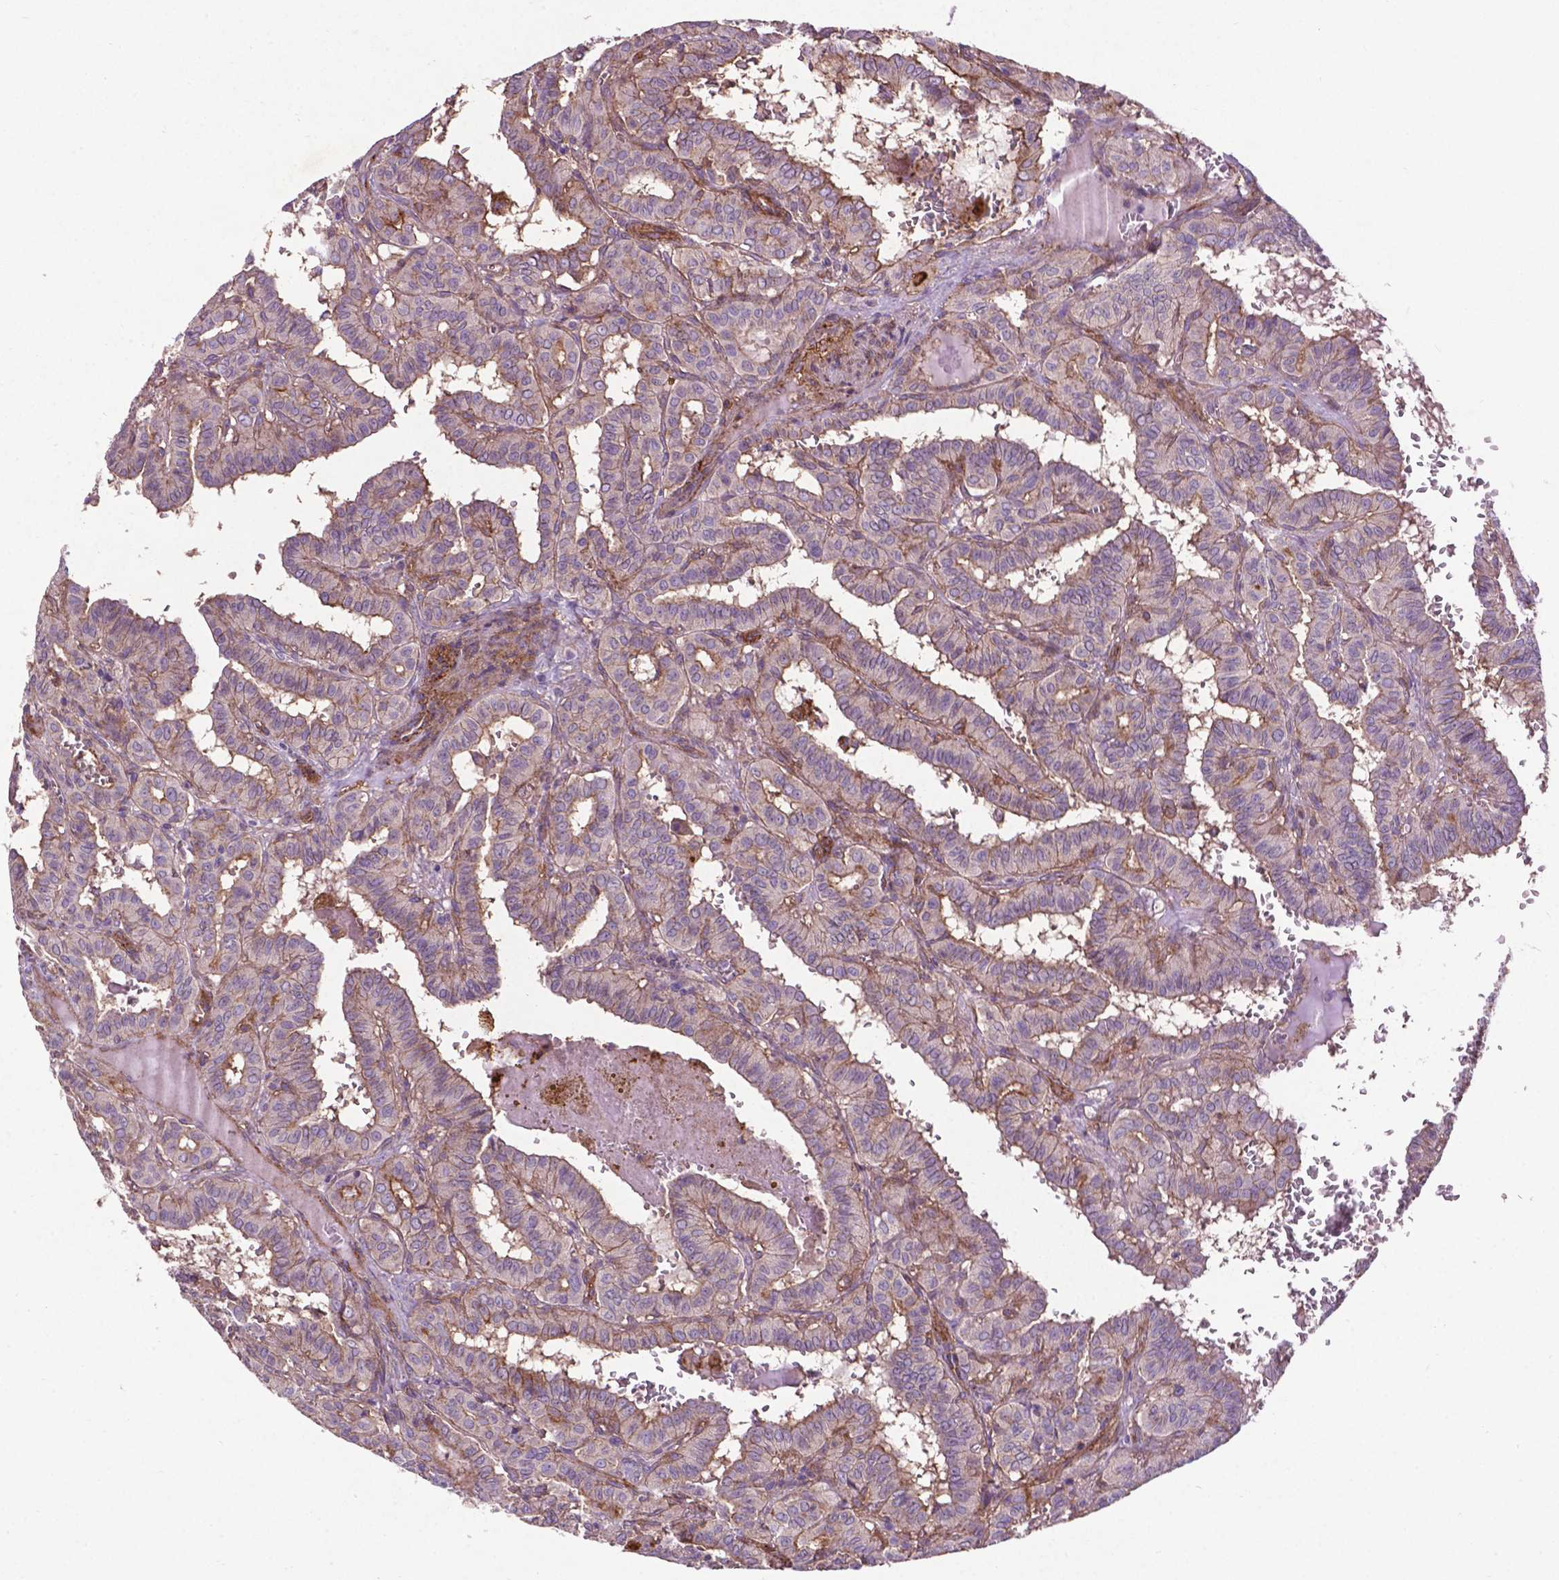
{"staining": {"intensity": "weak", "quantity": "<25%", "location": "cytoplasmic/membranous"}, "tissue": "thyroid cancer", "cell_type": "Tumor cells", "image_type": "cancer", "snomed": [{"axis": "morphology", "description": "Papillary adenocarcinoma, NOS"}, {"axis": "topography", "description": "Thyroid gland"}], "caption": "This is a micrograph of IHC staining of thyroid papillary adenocarcinoma, which shows no expression in tumor cells. The staining was performed using DAB (3,3'-diaminobenzidine) to visualize the protein expression in brown, while the nuclei were stained in blue with hematoxylin (Magnification: 20x).", "gene": "RRAS", "patient": {"sex": "female", "age": 21}}